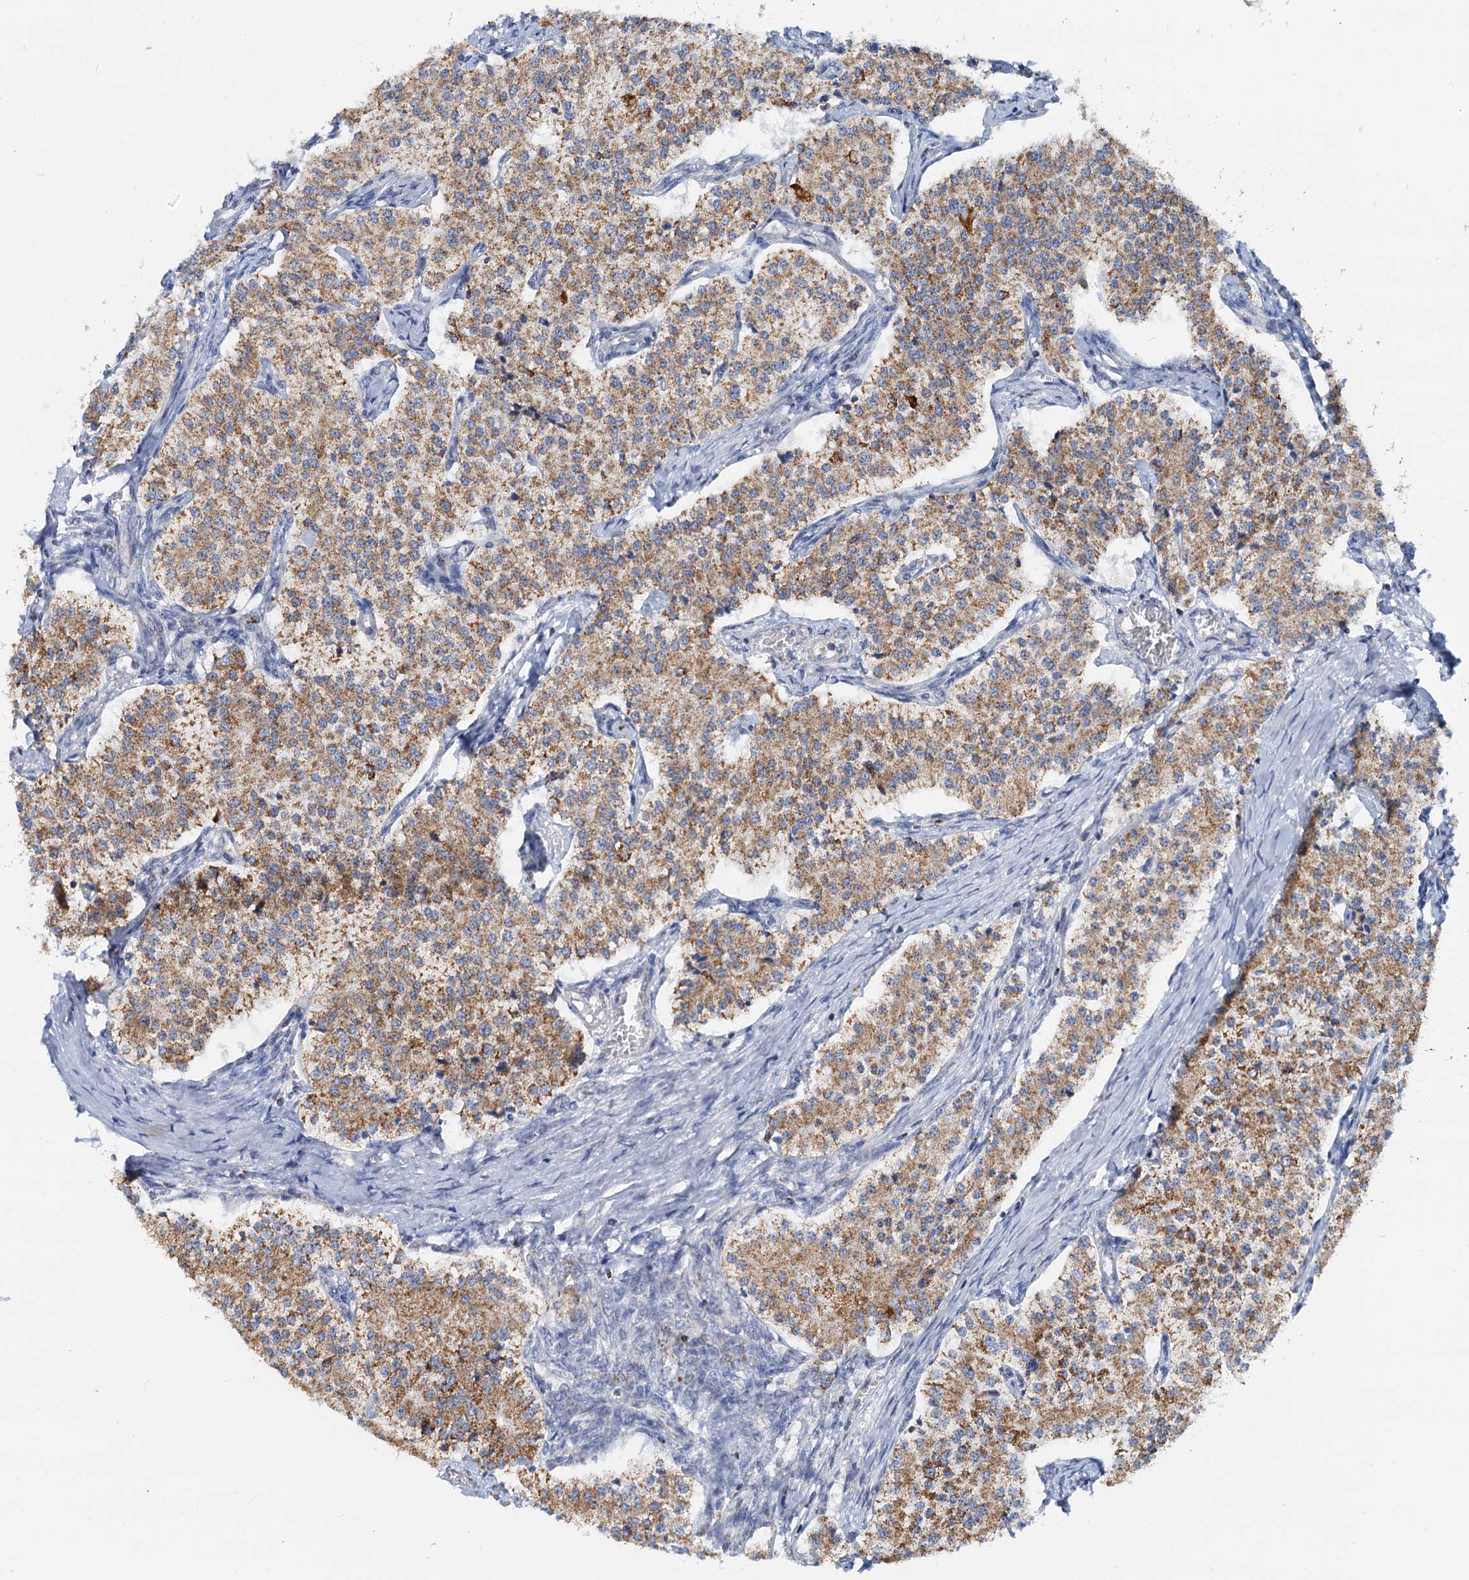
{"staining": {"intensity": "moderate", "quantity": ">75%", "location": "cytoplasmic/membranous"}, "tissue": "carcinoid", "cell_type": "Tumor cells", "image_type": "cancer", "snomed": [{"axis": "morphology", "description": "Carcinoid, malignant, NOS"}, {"axis": "topography", "description": "Colon"}], "caption": "Protein staining exhibits moderate cytoplasmic/membranous positivity in approximately >75% of tumor cells in malignant carcinoid. The protein is shown in brown color, while the nuclei are stained blue.", "gene": "C2CD3", "patient": {"sex": "female", "age": 52}}